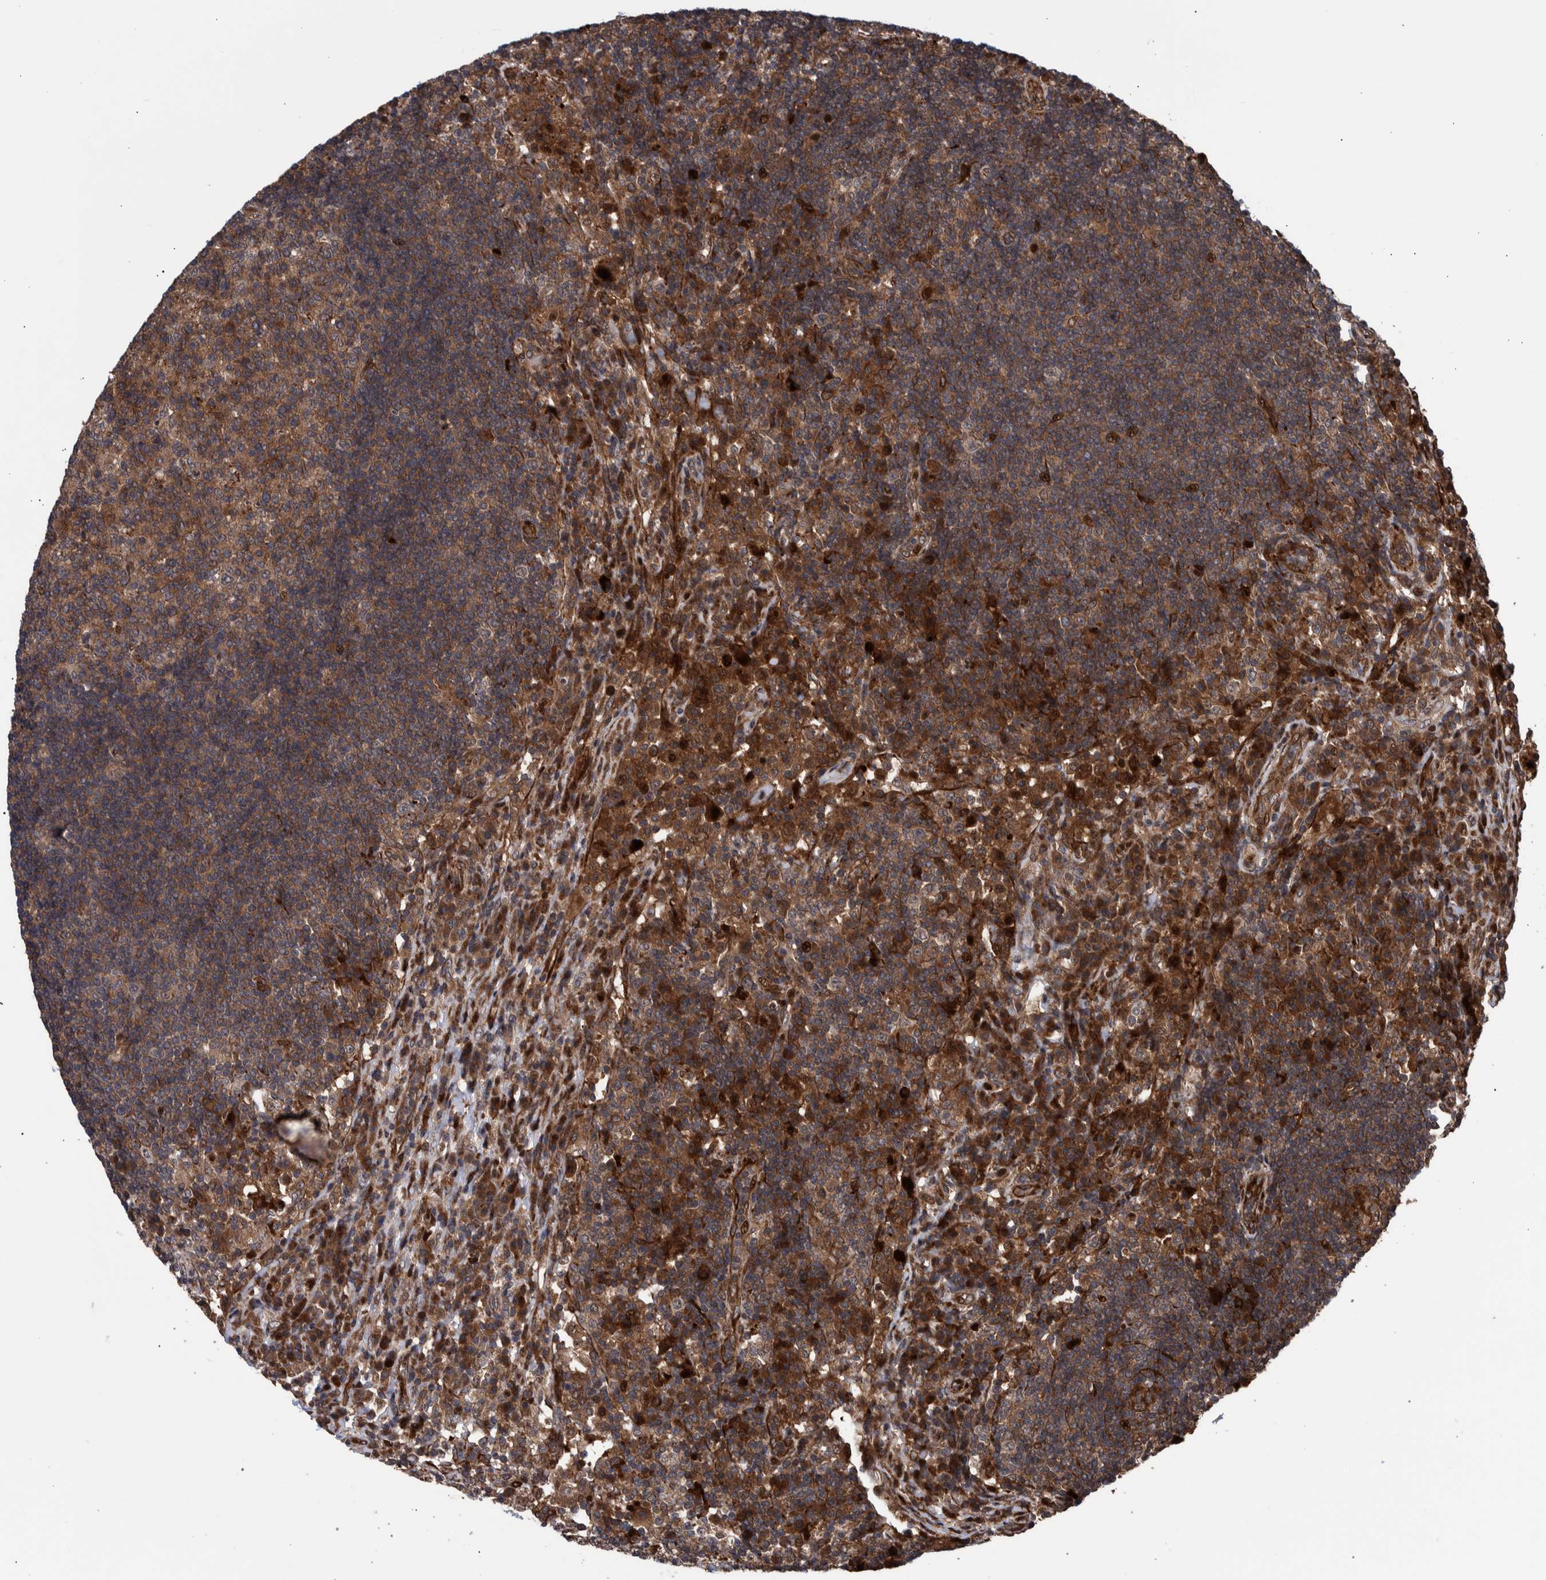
{"staining": {"intensity": "moderate", "quantity": ">75%", "location": "cytoplasmic/membranous"}, "tissue": "lymph node", "cell_type": "Germinal center cells", "image_type": "normal", "snomed": [{"axis": "morphology", "description": "Normal tissue, NOS"}, {"axis": "topography", "description": "Lymph node"}], "caption": "An image showing moderate cytoplasmic/membranous expression in approximately >75% of germinal center cells in benign lymph node, as visualized by brown immunohistochemical staining.", "gene": "SHISA6", "patient": {"sex": "female", "age": 53}}